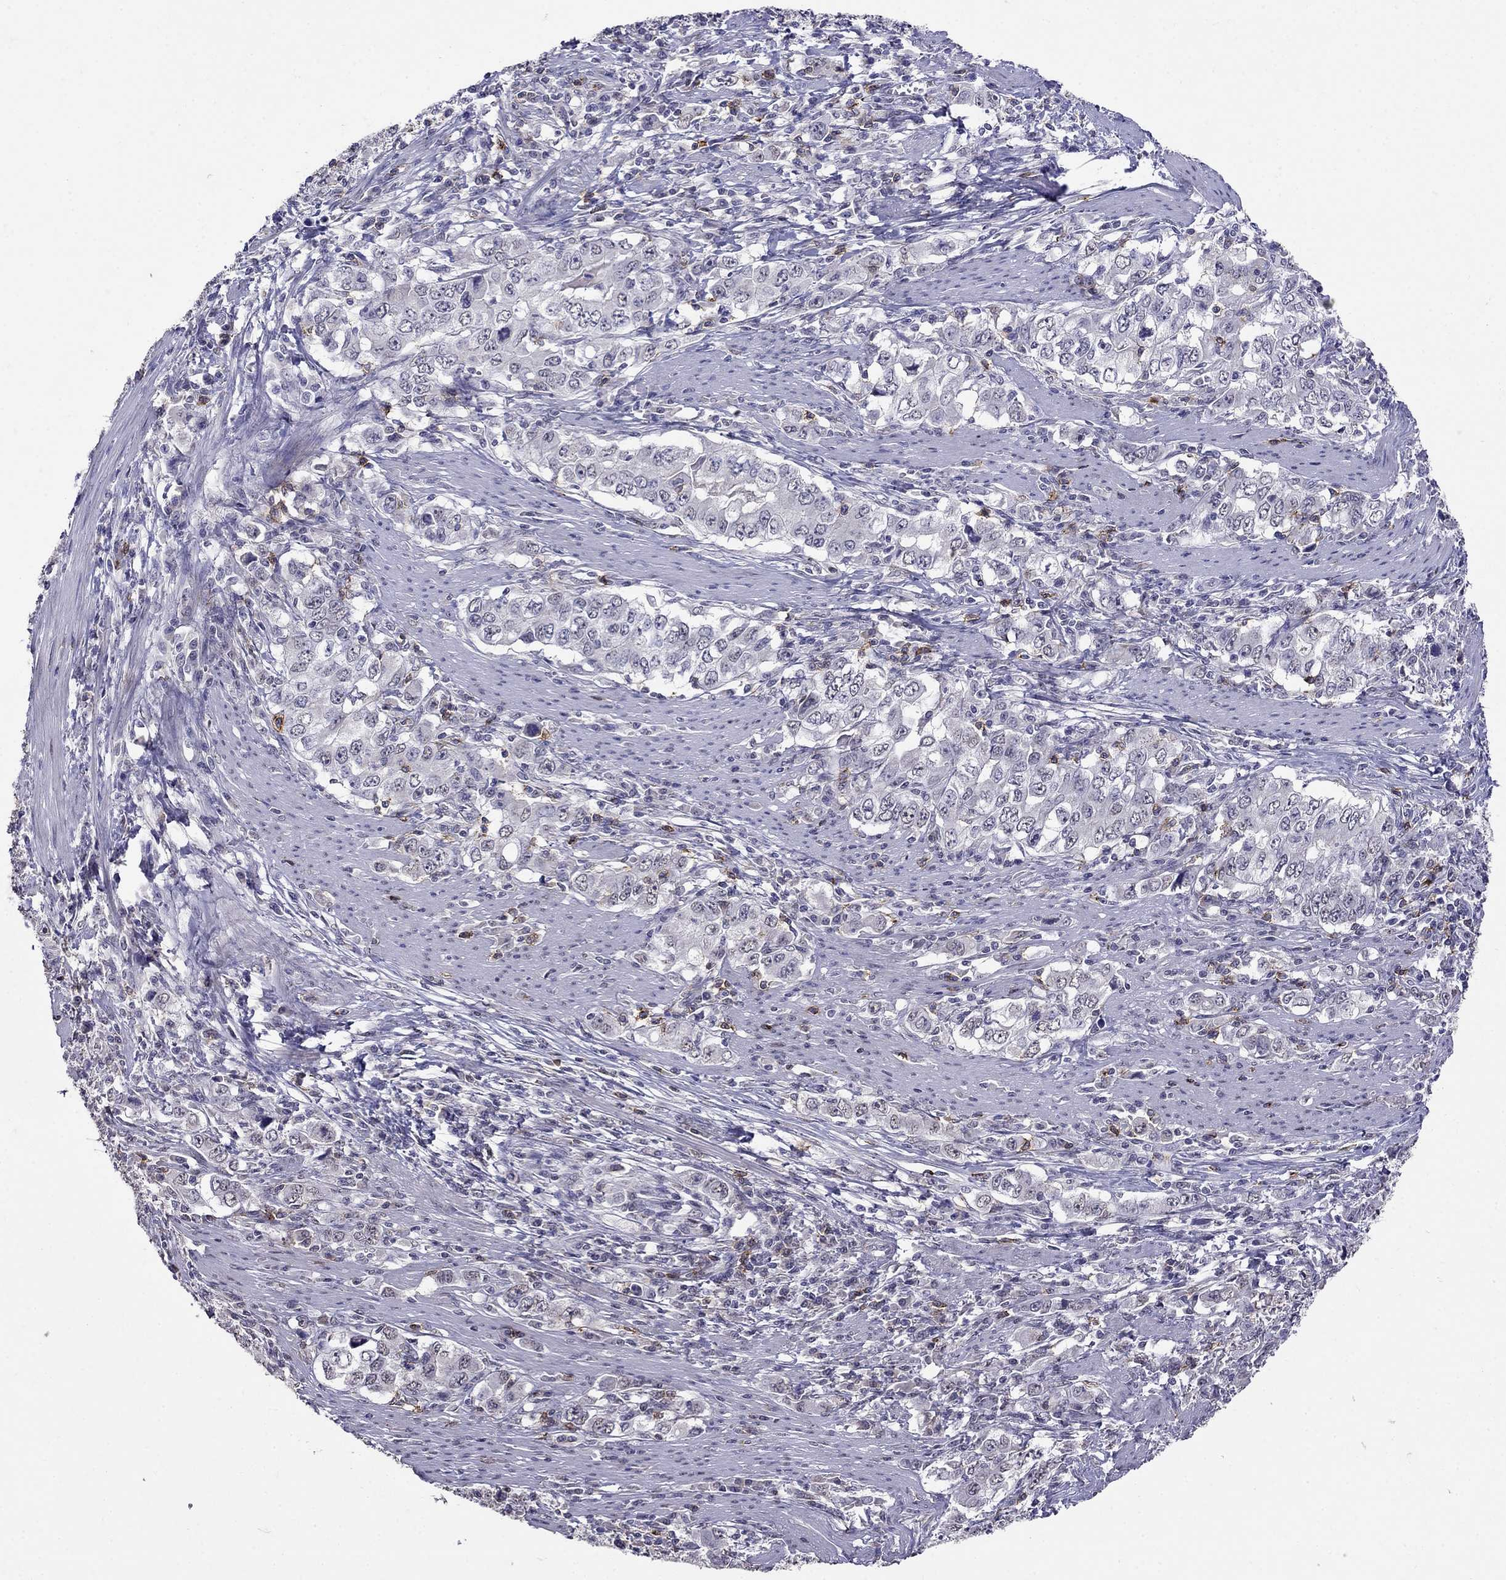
{"staining": {"intensity": "negative", "quantity": "none", "location": "none"}, "tissue": "stomach cancer", "cell_type": "Tumor cells", "image_type": "cancer", "snomed": [{"axis": "morphology", "description": "Adenocarcinoma, NOS"}, {"axis": "topography", "description": "Stomach, lower"}], "caption": "This is an immunohistochemistry histopathology image of adenocarcinoma (stomach). There is no expression in tumor cells.", "gene": "CD8B", "patient": {"sex": "female", "age": 72}}